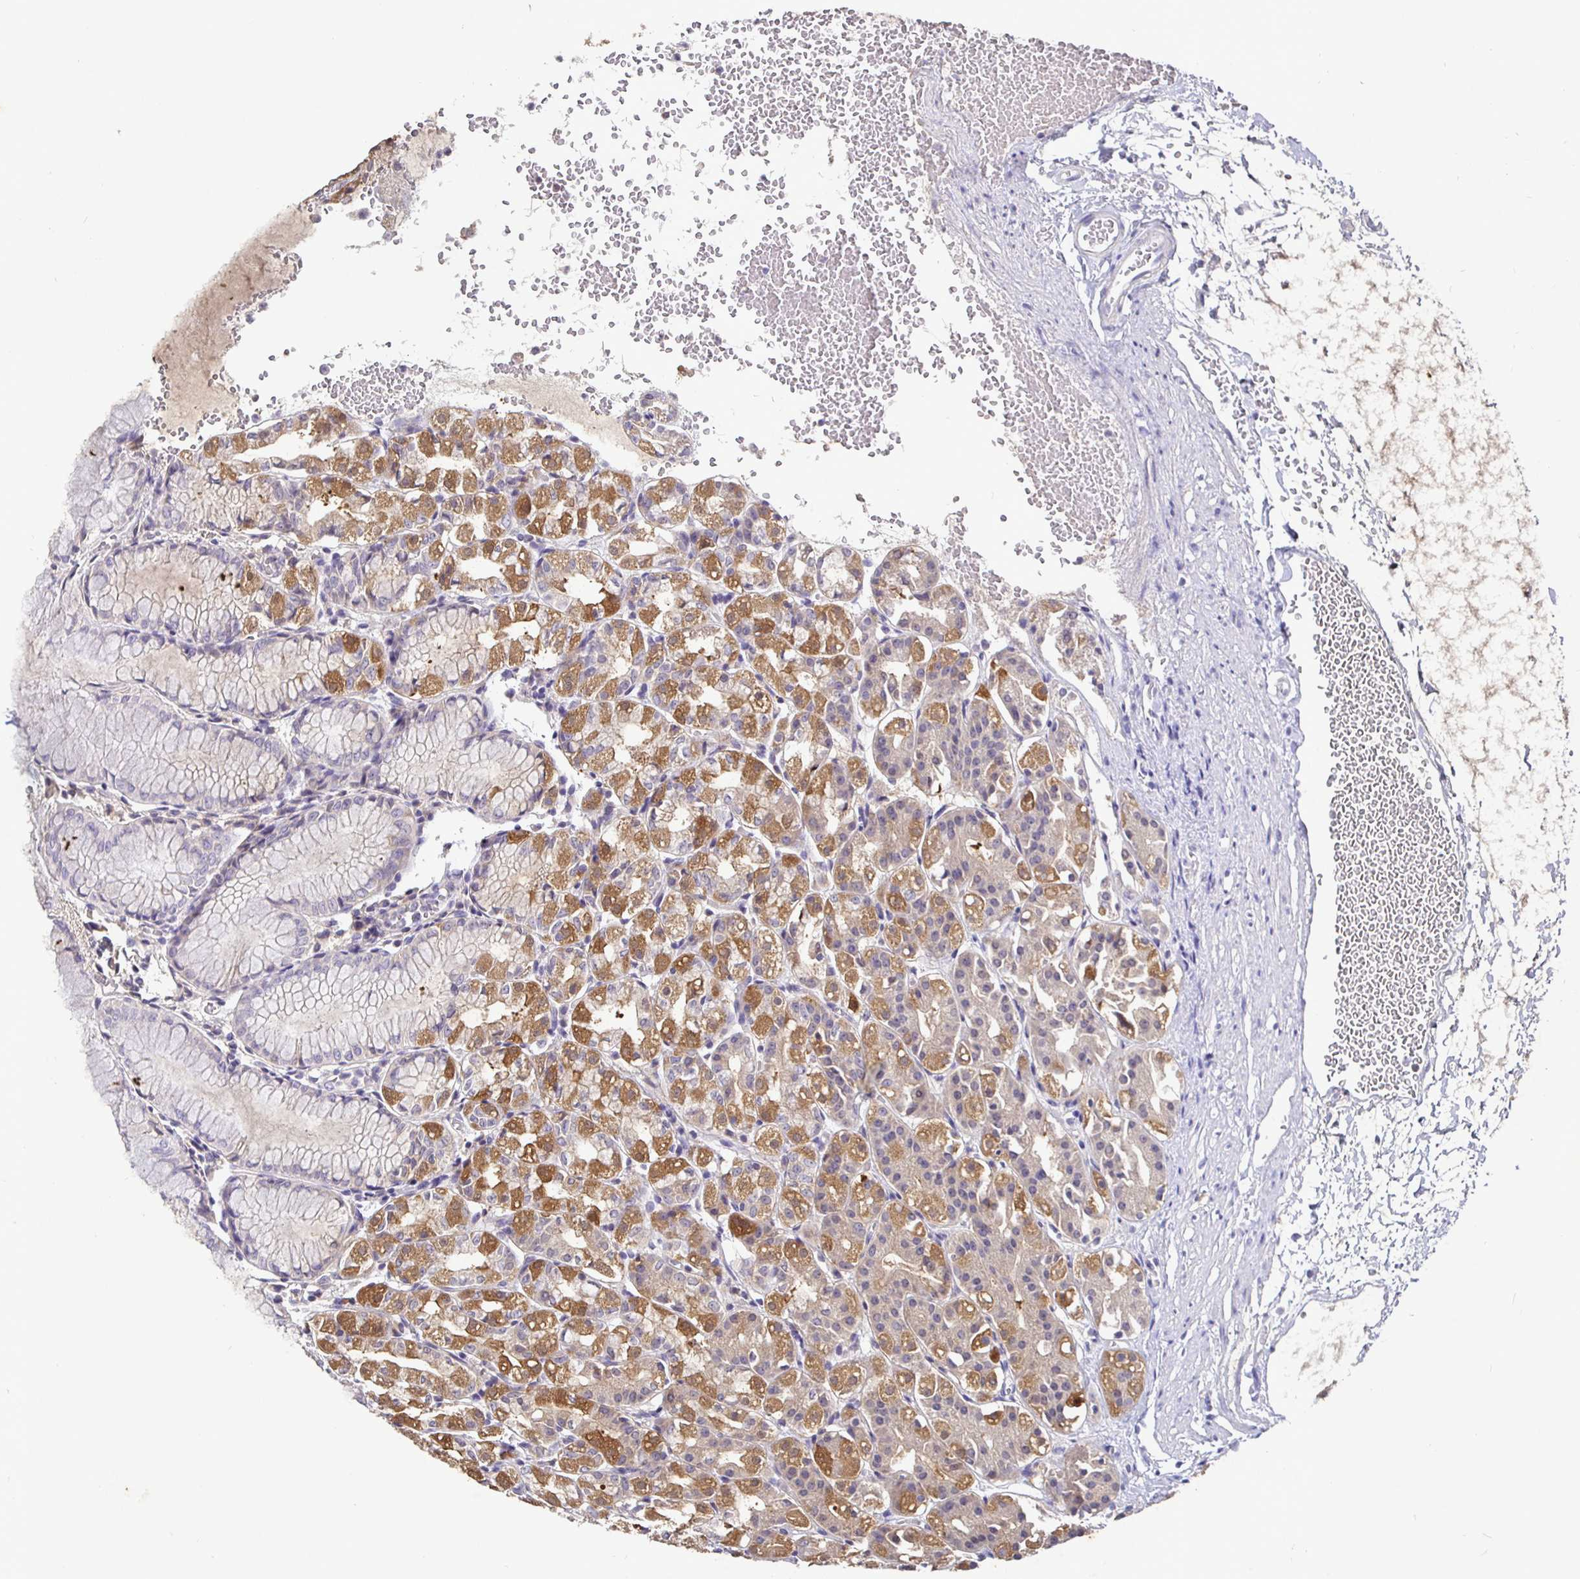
{"staining": {"intensity": "strong", "quantity": "25%-75%", "location": "cytoplasmic/membranous"}, "tissue": "stomach", "cell_type": "Glandular cells", "image_type": "normal", "snomed": [{"axis": "morphology", "description": "Normal tissue, NOS"}, {"axis": "topography", "description": "Stomach"}], "caption": "A brown stain highlights strong cytoplasmic/membranous expression of a protein in glandular cells of benign stomach.", "gene": "SHISA4", "patient": {"sex": "female", "age": 57}}